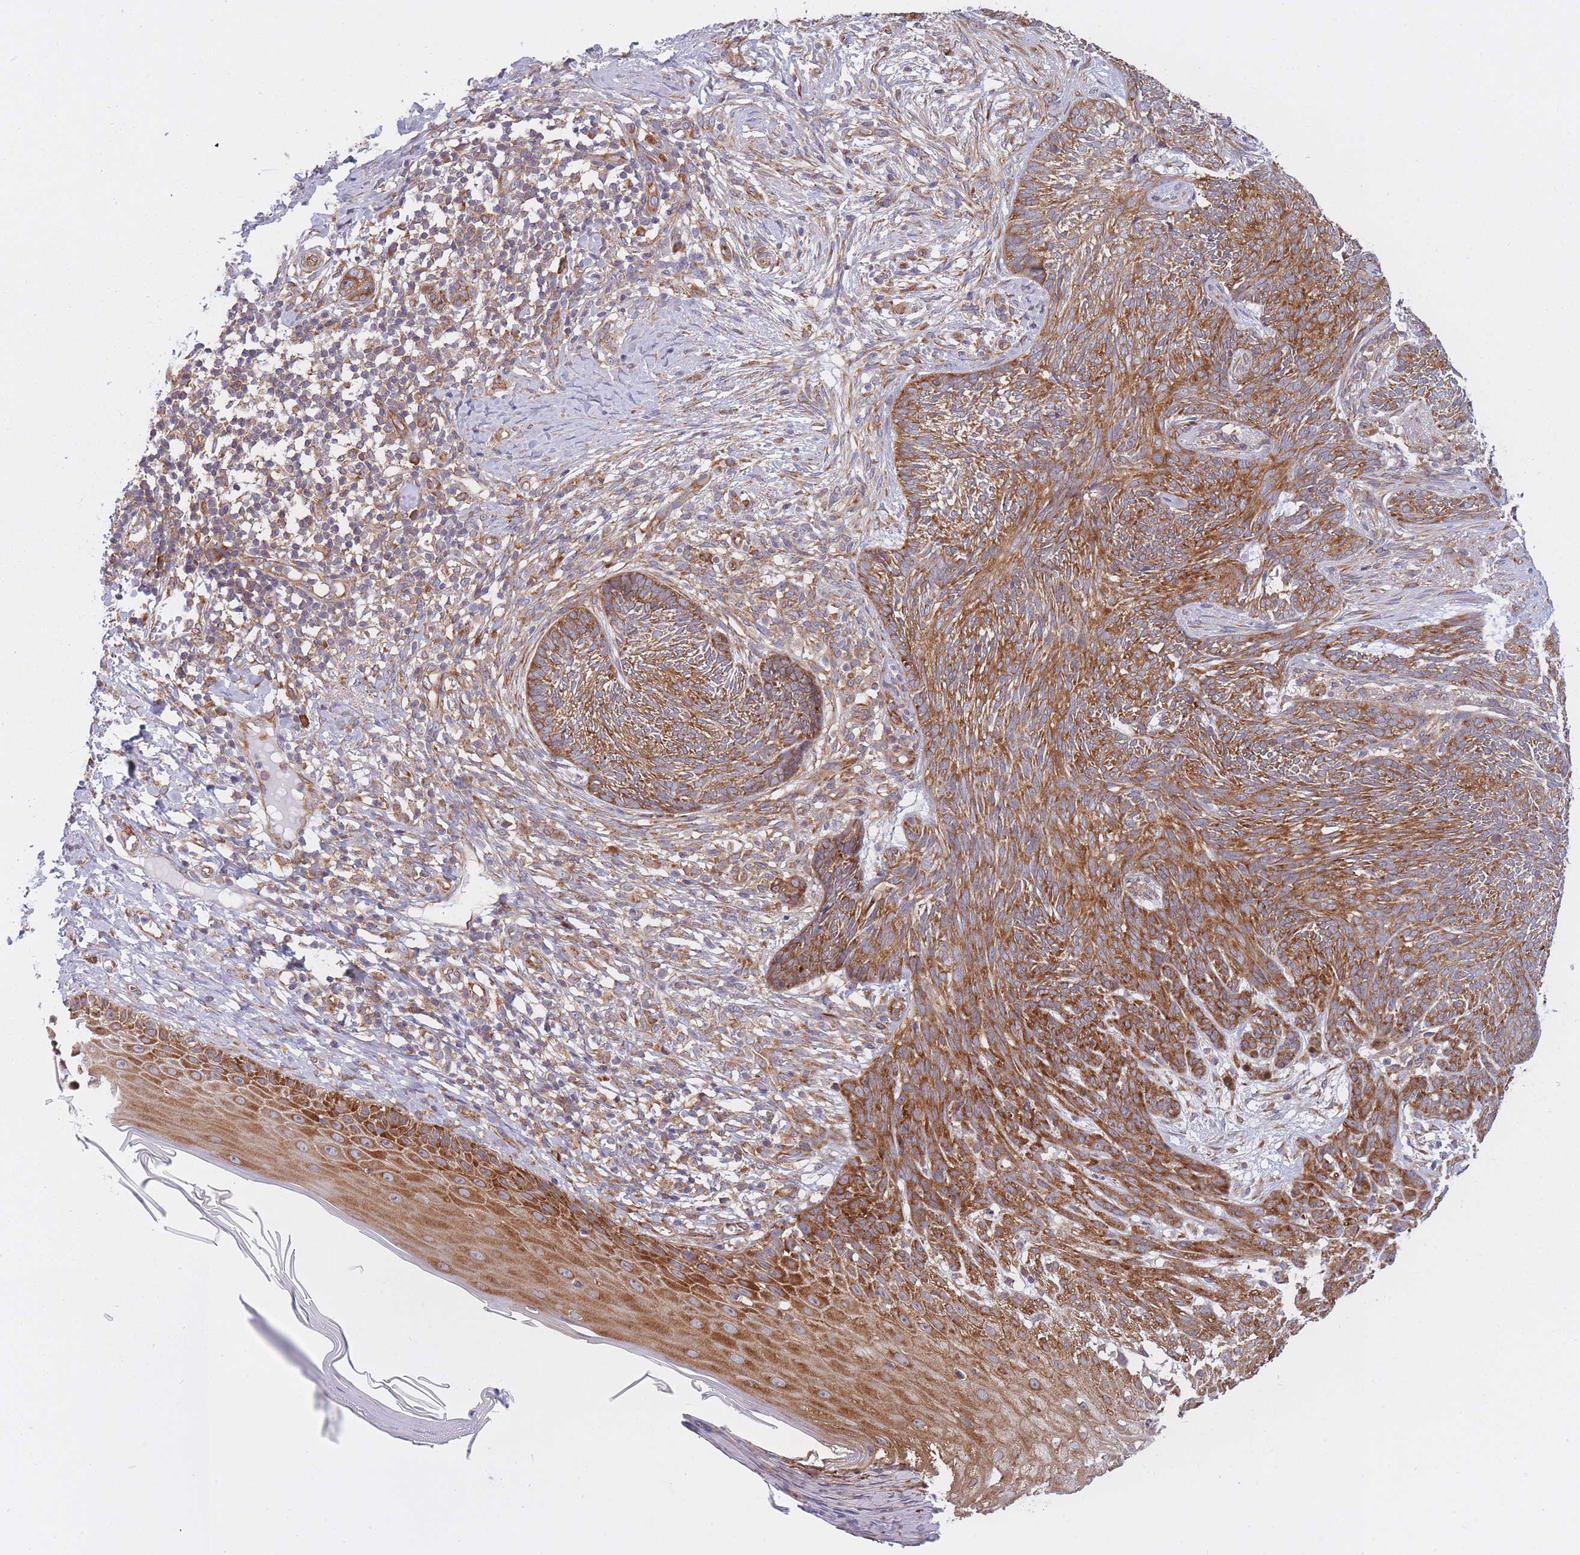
{"staining": {"intensity": "moderate", "quantity": ">75%", "location": "cytoplasmic/membranous"}, "tissue": "skin cancer", "cell_type": "Tumor cells", "image_type": "cancer", "snomed": [{"axis": "morphology", "description": "Basal cell carcinoma"}, {"axis": "topography", "description": "Skin"}], "caption": "Moderate cytoplasmic/membranous staining for a protein is seen in approximately >75% of tumor cells of skin cancer using IHC.", "gene": "CCDC124", "patient": {"sex": "male", "age": 73}}